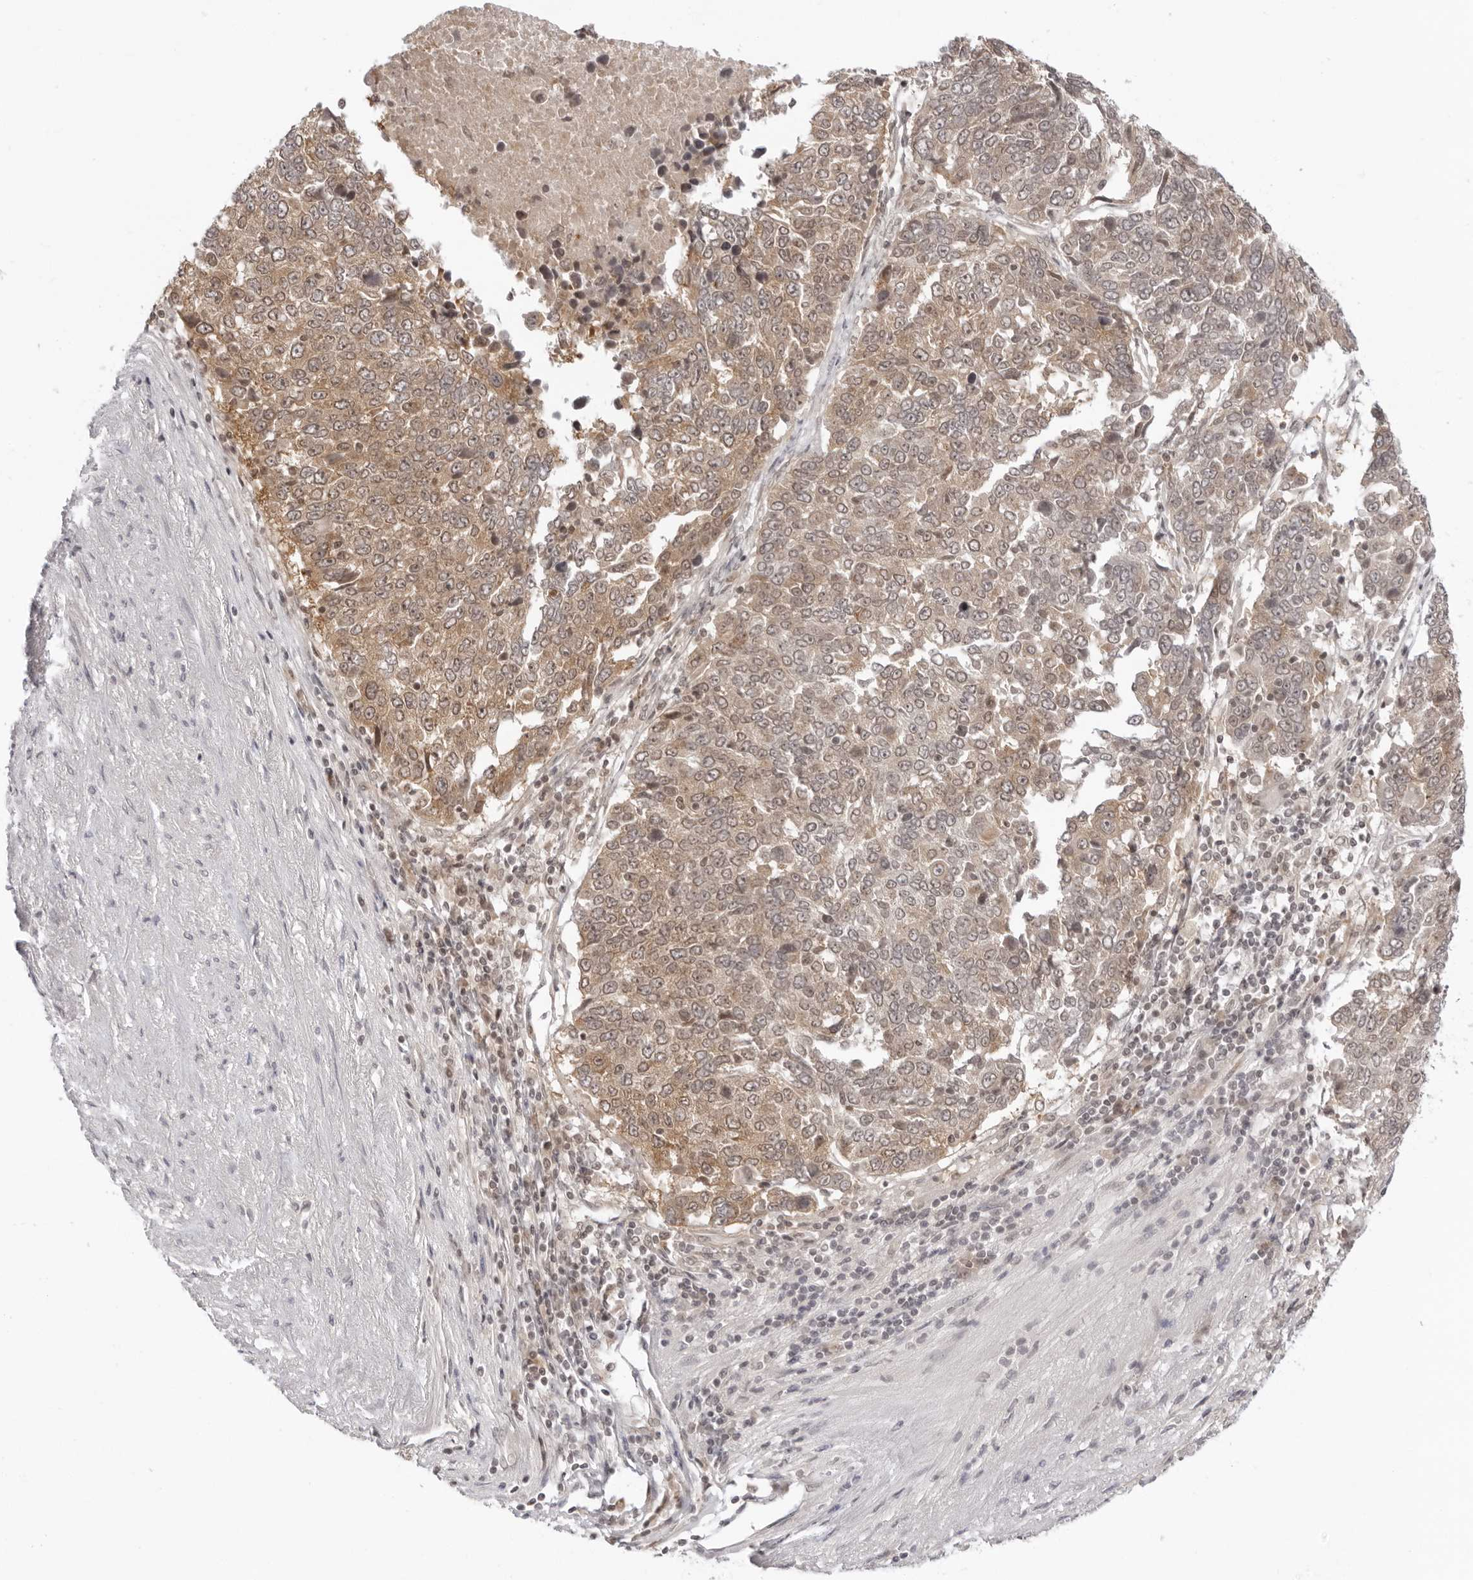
{"staining": {"intensity": "moderate", "quantity": ">75%", "location": "cytoplasmic/membranous"}, "tissue": "lung cancer", "cell_type": "Tumor cells", "image_type": "cancer", "snomed": [{"axis": "morphology", "description": "Squamous cell carcinoma, NOS"}, {"axis": "topography", "description": "Lung"}], "caption": "The micrograph displays a brown stain indicating the presence of a protein in the cytoplasmic/membranous of tumor cells in squamous cell carcinoma (lung). Nuclei are stained in blue.", "gene": "PRRC2C", "patient": {"sex": "male", "age": 66}}